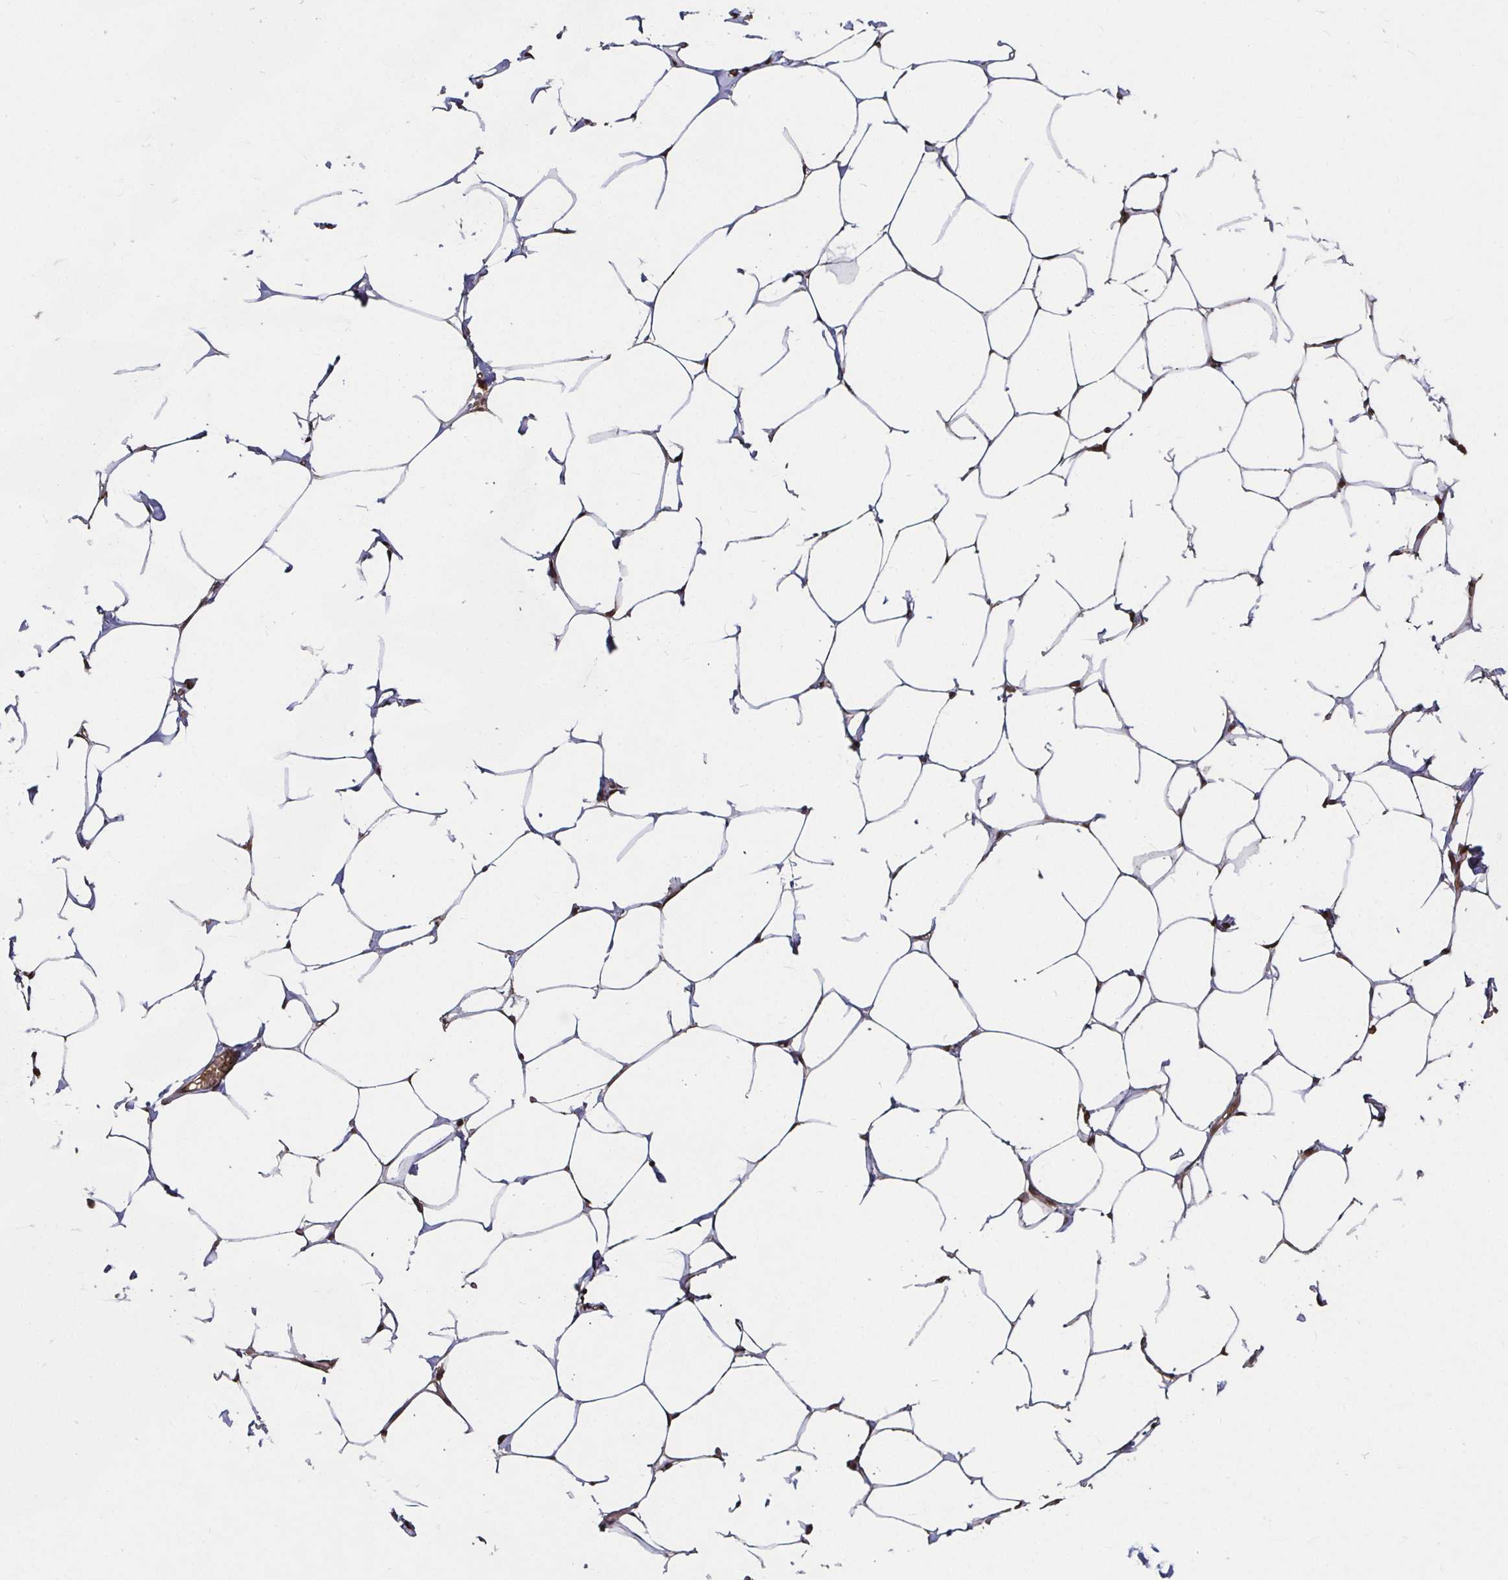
{"staining": {"intensity": "negative", "quantity": "none", "location": "none"}, "tissue": "breast", "cell_type": "Adipocytes", "image_type": "normal", "snomed": [{"axis": "morphology", "description": "Normal tissue, NOS"}, {"axis": "topography", "description": "Breast"}], "caption": "Micrograph shows no protein staining in adipocytes of unremarkable breast.", "gene": "SMYD3", "patient": {"sex": "female", "age": 27}}